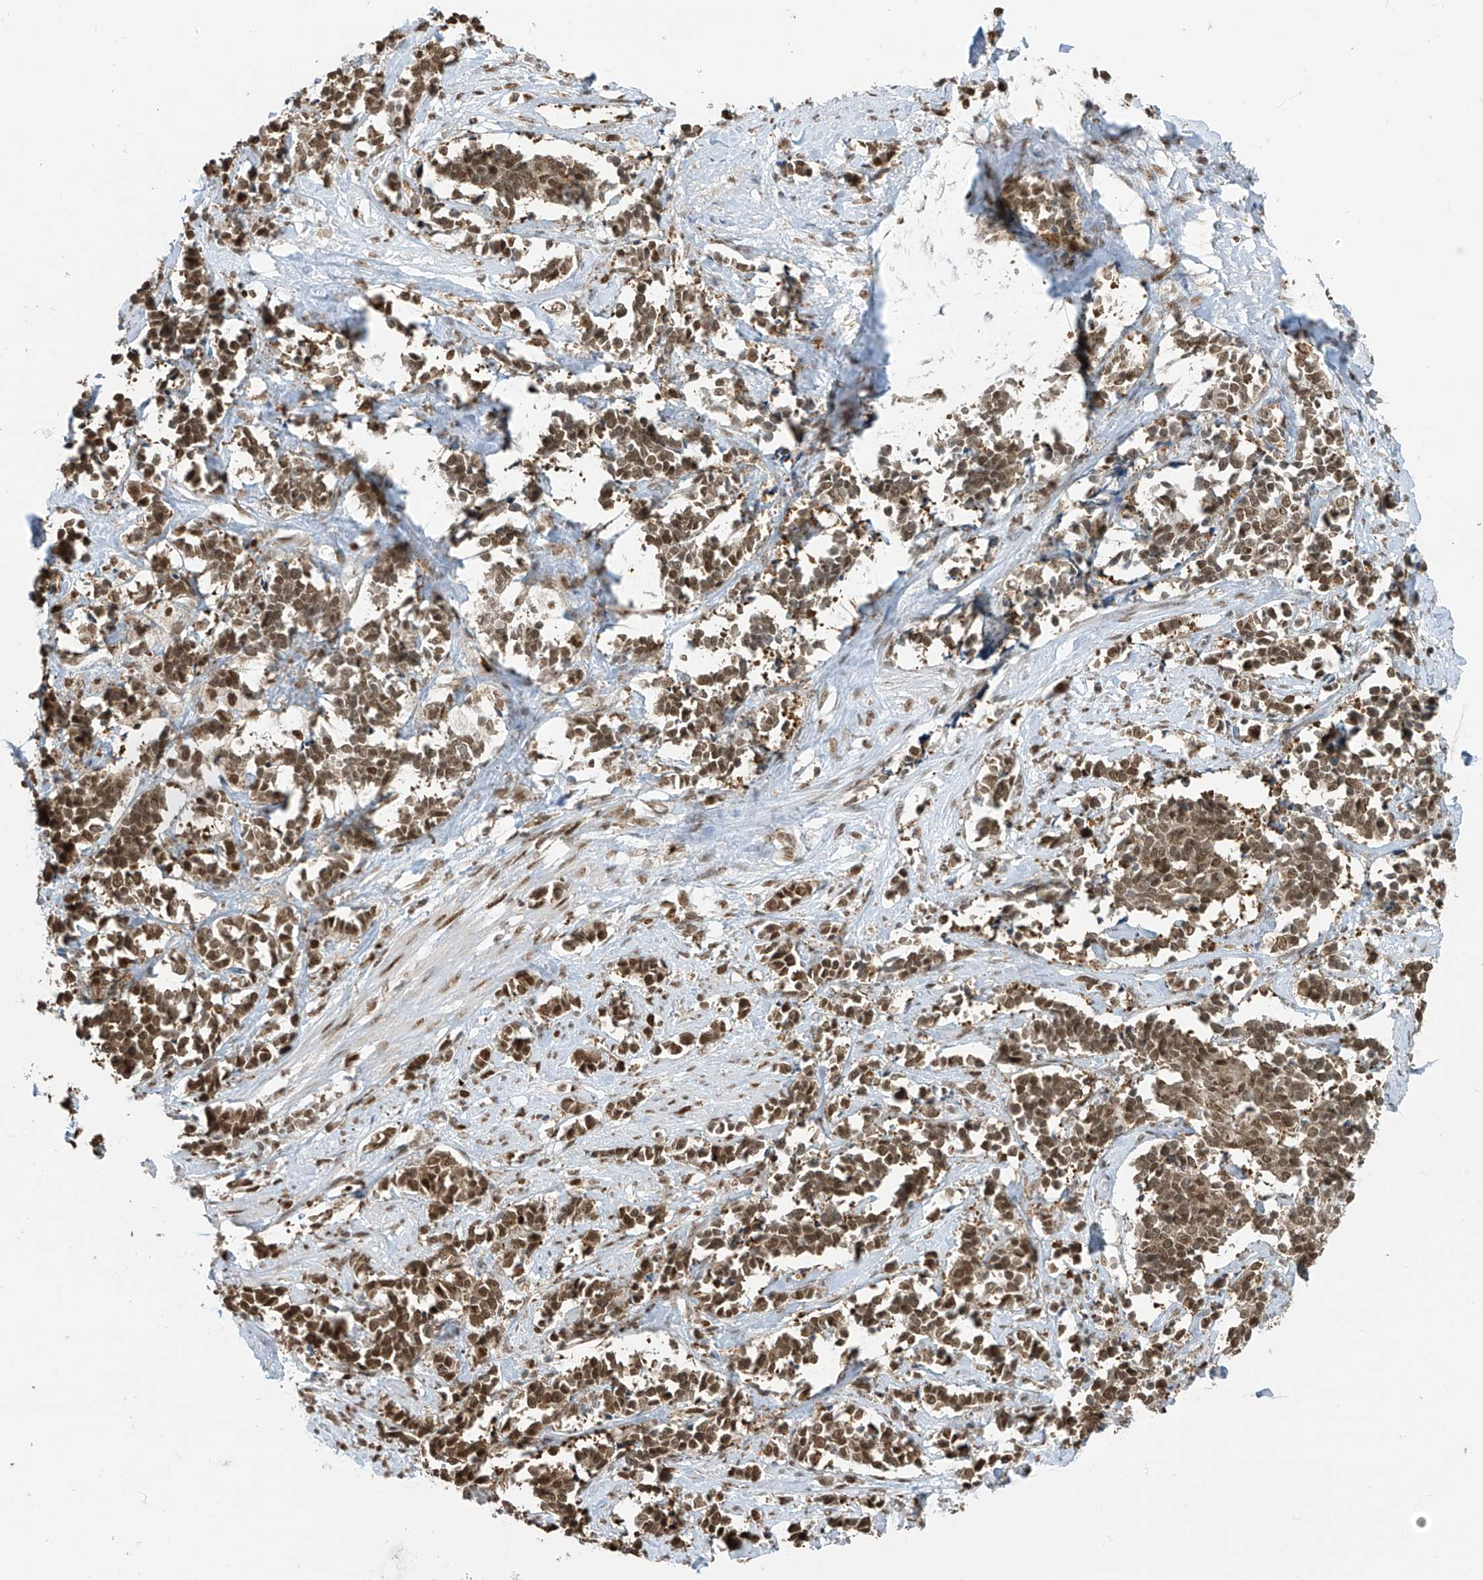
{"staining": {"intensity": "moderate", "quantity": ">75%", "location": "nuclear"}, "tissue": "cervical cancer", "cell_type": "Tumor cells", "image_type": "cancer", "snomed": [{"axis": "morphology", "description": "Normal tissue, NOS"}, {"axis": "morphology", "description": "Squamous cell carcinoma, NOS"}, {"axis": "topography", "description": "Cervix"}], "caption": "Immunohistochemical staining of cervical cancer (squamous cell carcinoma) exhibits moderate nuclear protein staining in about >75% of tumor cells.", "gene": "KPNB1", "patient": {"sex": "female", "age": 35}}